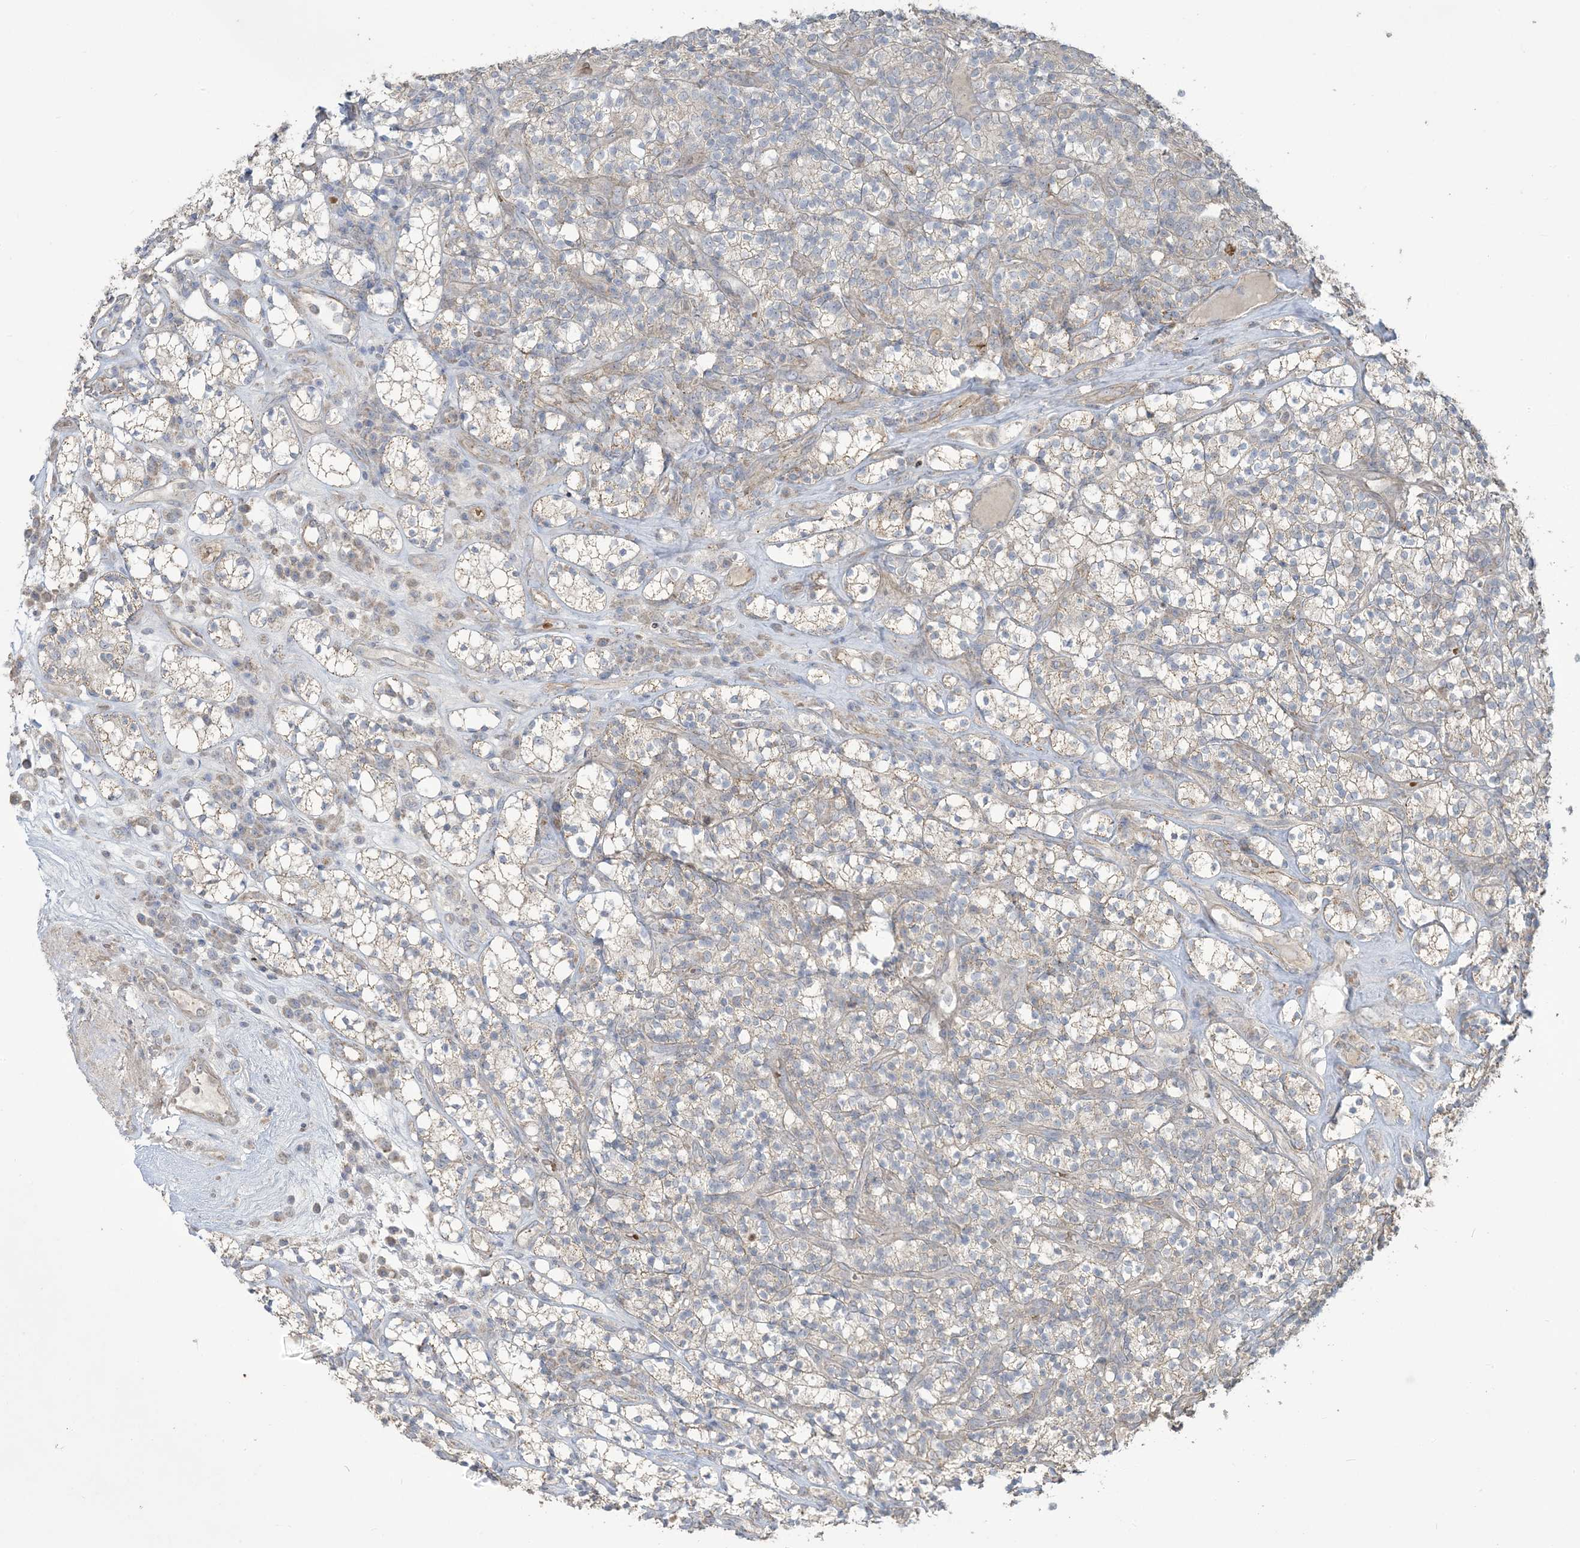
{"staining": {"intensity": "negative", "quantity": "none", "location": "none"}, "tissue": "renal cancer", "cell_type": "Tumor cells", "image_type": "cancer", "snomed": [{"axis": "morphology", "description": "Adenocarcinoma, NOS"}, {"axis": "topography", "description": "Kidney"}], "caption": "Immunohistochemistry photomicrograph of adenocarcinoma (renal) stained for a protein (brown), which displays no staining in tumor cells. (DAB (3,3'-diaminobenzidine) immunohistochemistry with hematoxylin counter stain).", "gene": "KLHL18", "patient": {"sex": "male", "age": 77}}